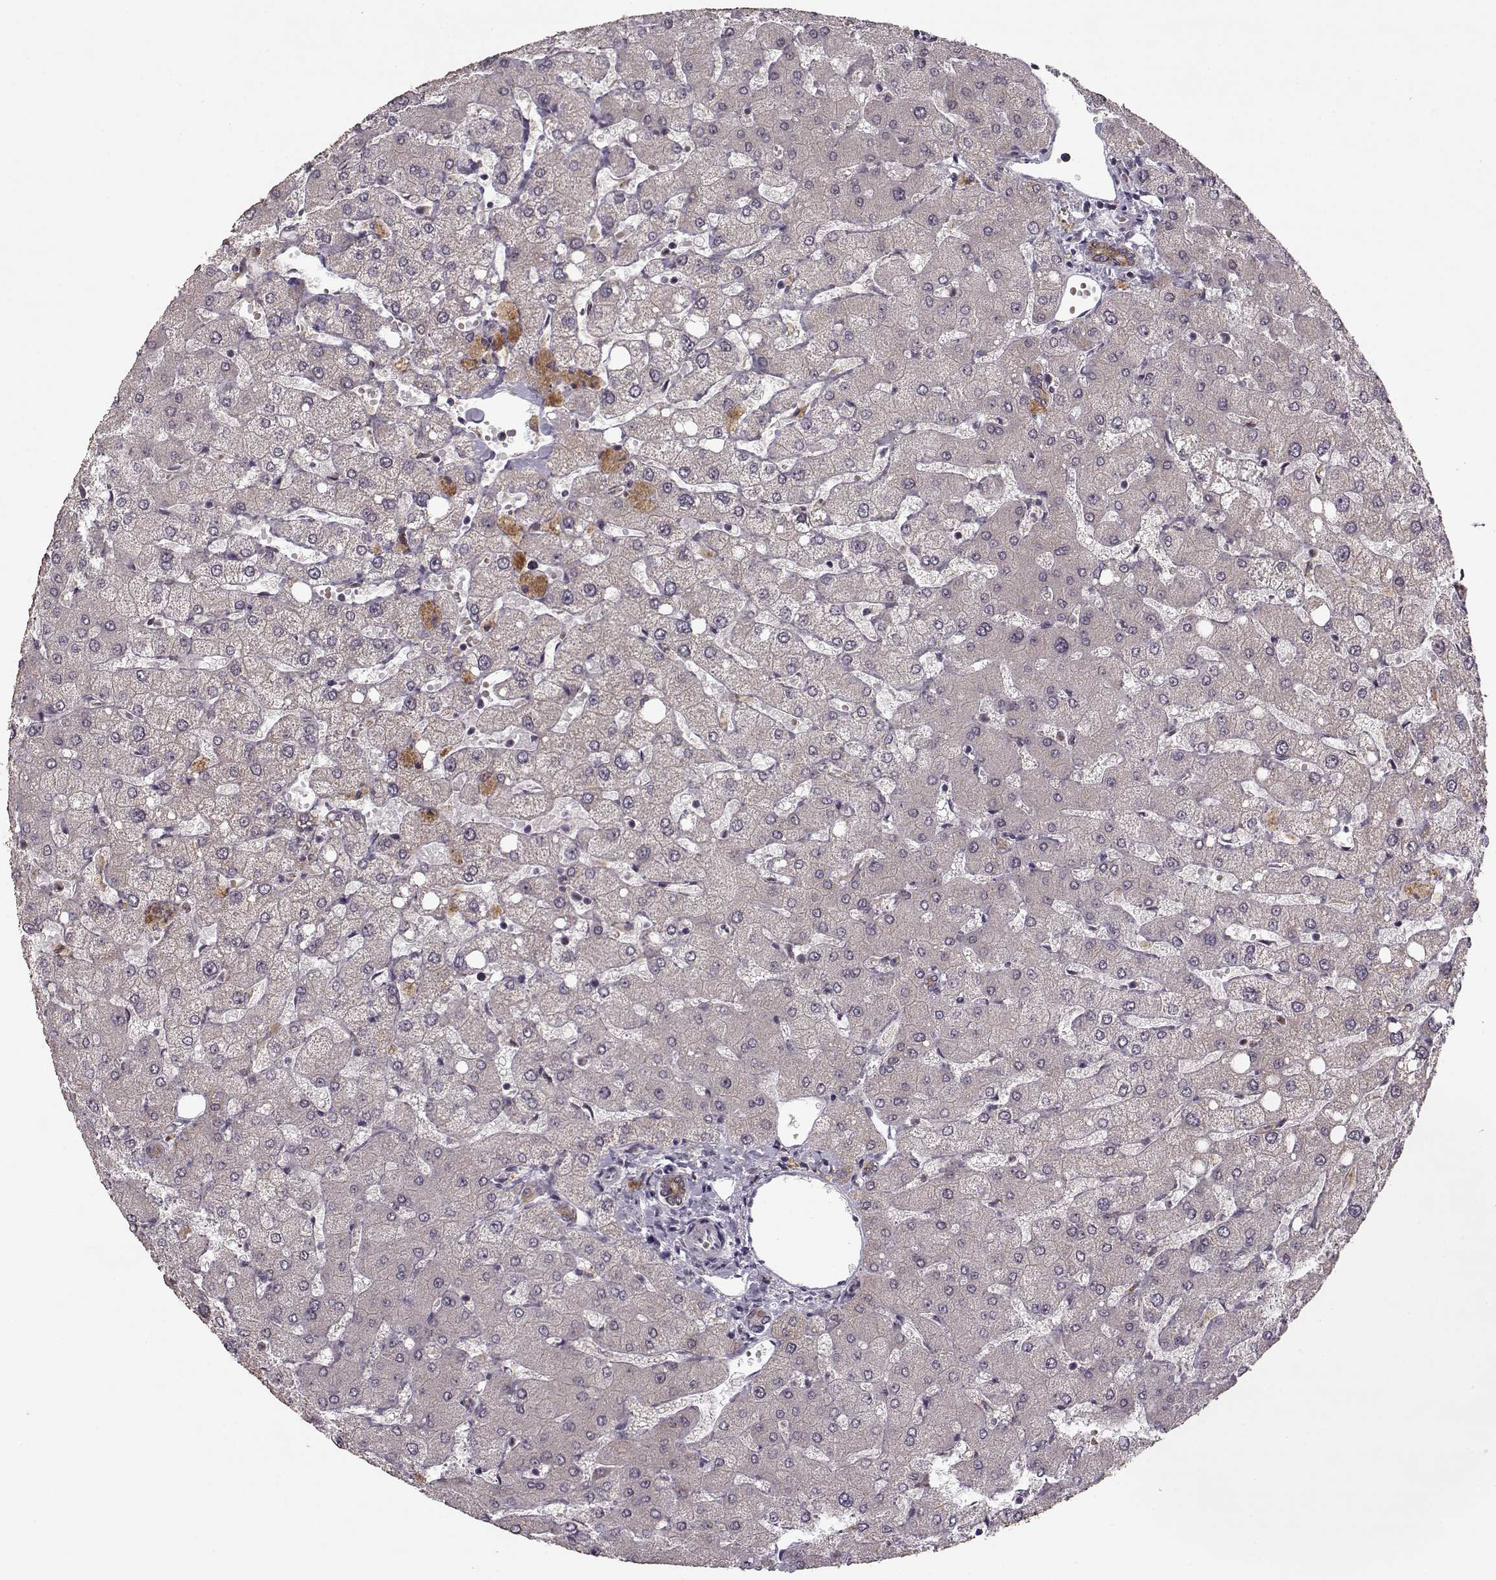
{"staining": {"intensity": "moderate", "quantity": ">75%", "location": "cytoplasmic/membranous"}, "tissue": "liver", "cell_type": "Cholangiocytes", "image_type": "normal", "snomed": [{"axis": "morphology", "description": "Normal tissue, NOS"}, {"axis": "topography", "description": "Liver"}], "caption": "Approximately >75% of cholangiocytes in unremarkable liver exhibit moderate cytoplasmic/membranous protein staining as visualized by brown immunohistochemical staining.", "gene": "DENND4B", "patient": {"sex": "female", "age": 54}}